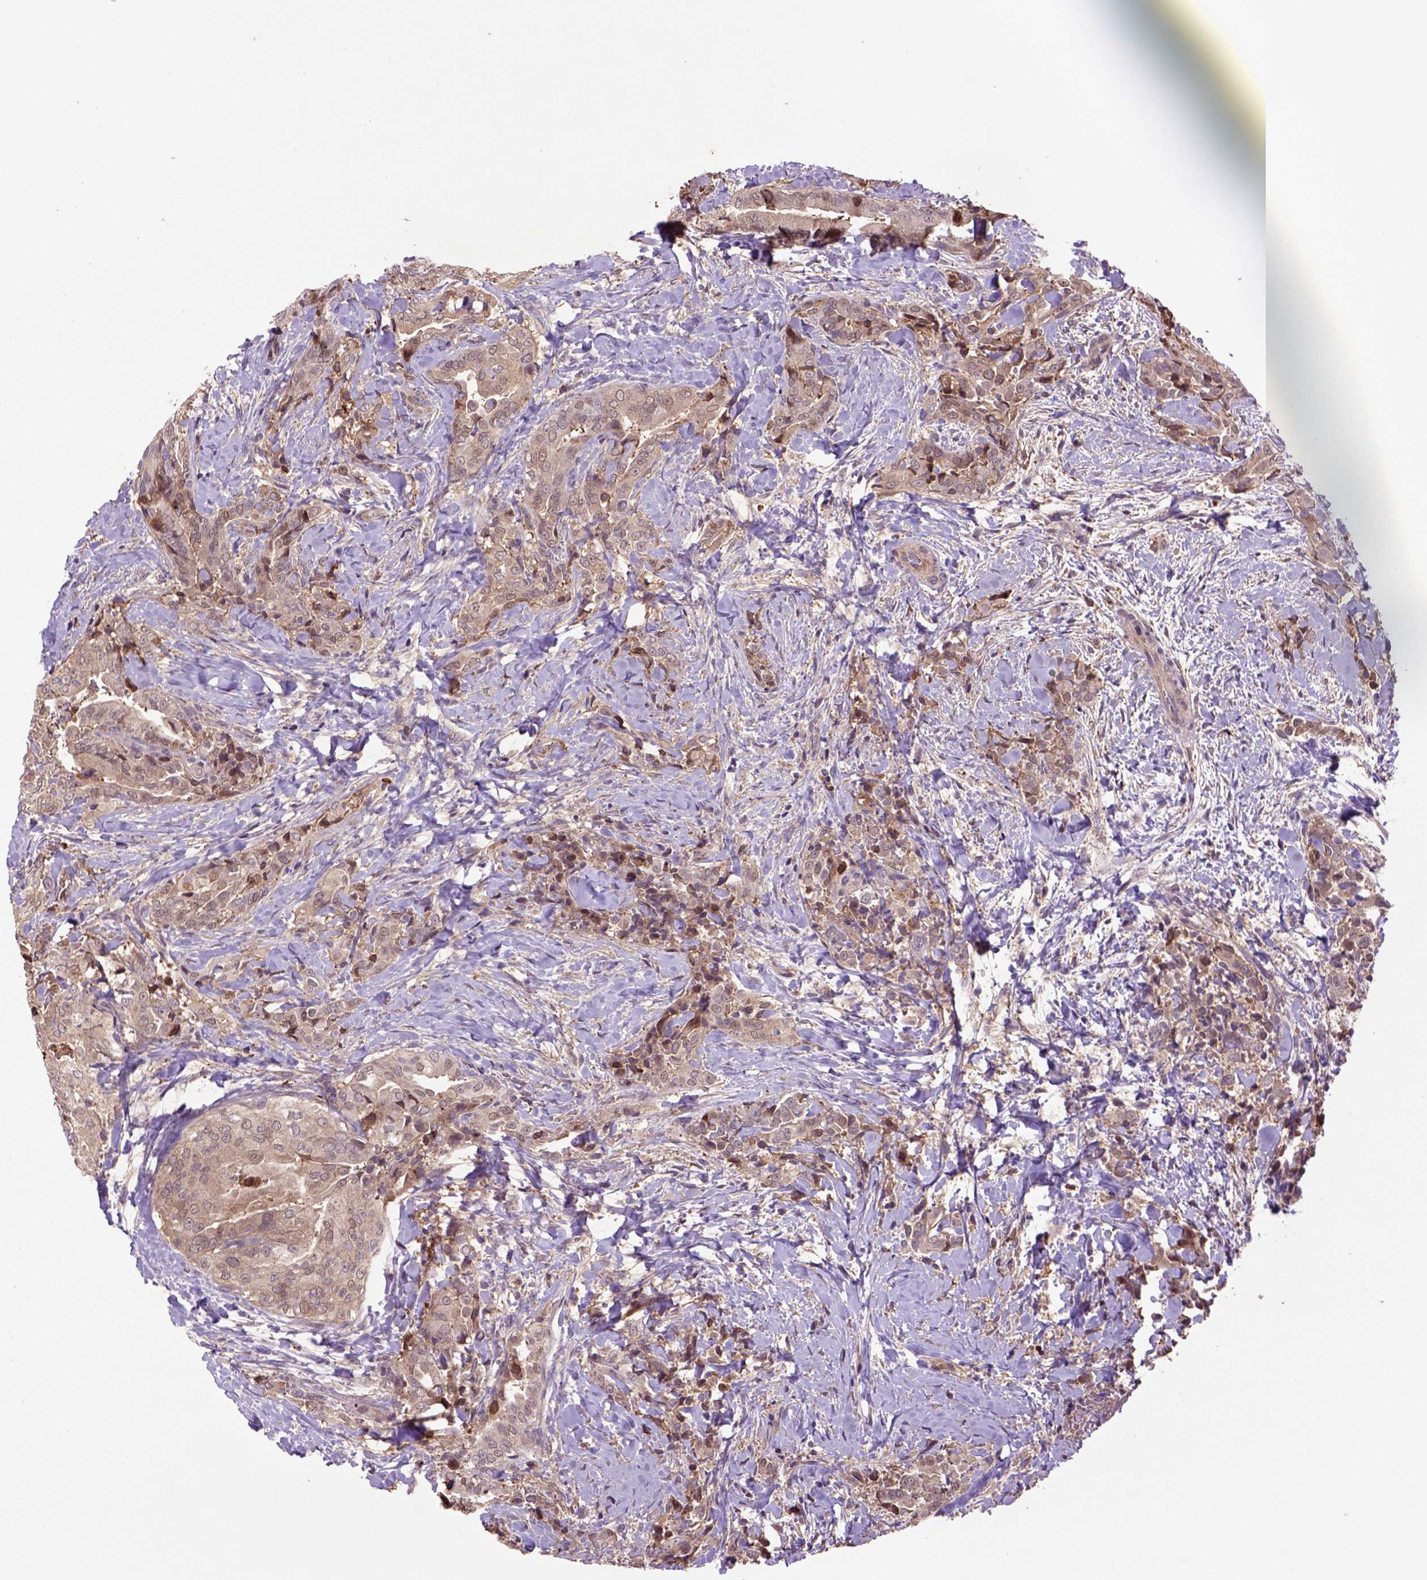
{"staining": {"intensity": "weak", "quantity": ">75%", "location": "cytoplasmic/membranous"}, "tissue": "thyroid cancer", "cell_type": "Tumor cells", "image_type": "cancer", "snomed": [{"axis": "morphology", "description": "Papillary adenocarcinoma, NOS"}, {"axis": "topography", "description": "Thyroid gland"}], "caption": "Human thyroid papillary adenocarcinoma stained for a protein (brown) exhibits weak cytoplasmic/membranous positive expression in about >75% of tumor cells.", "gene": "HSPBP1", "patient": {"sex": "male", "age": 61}}